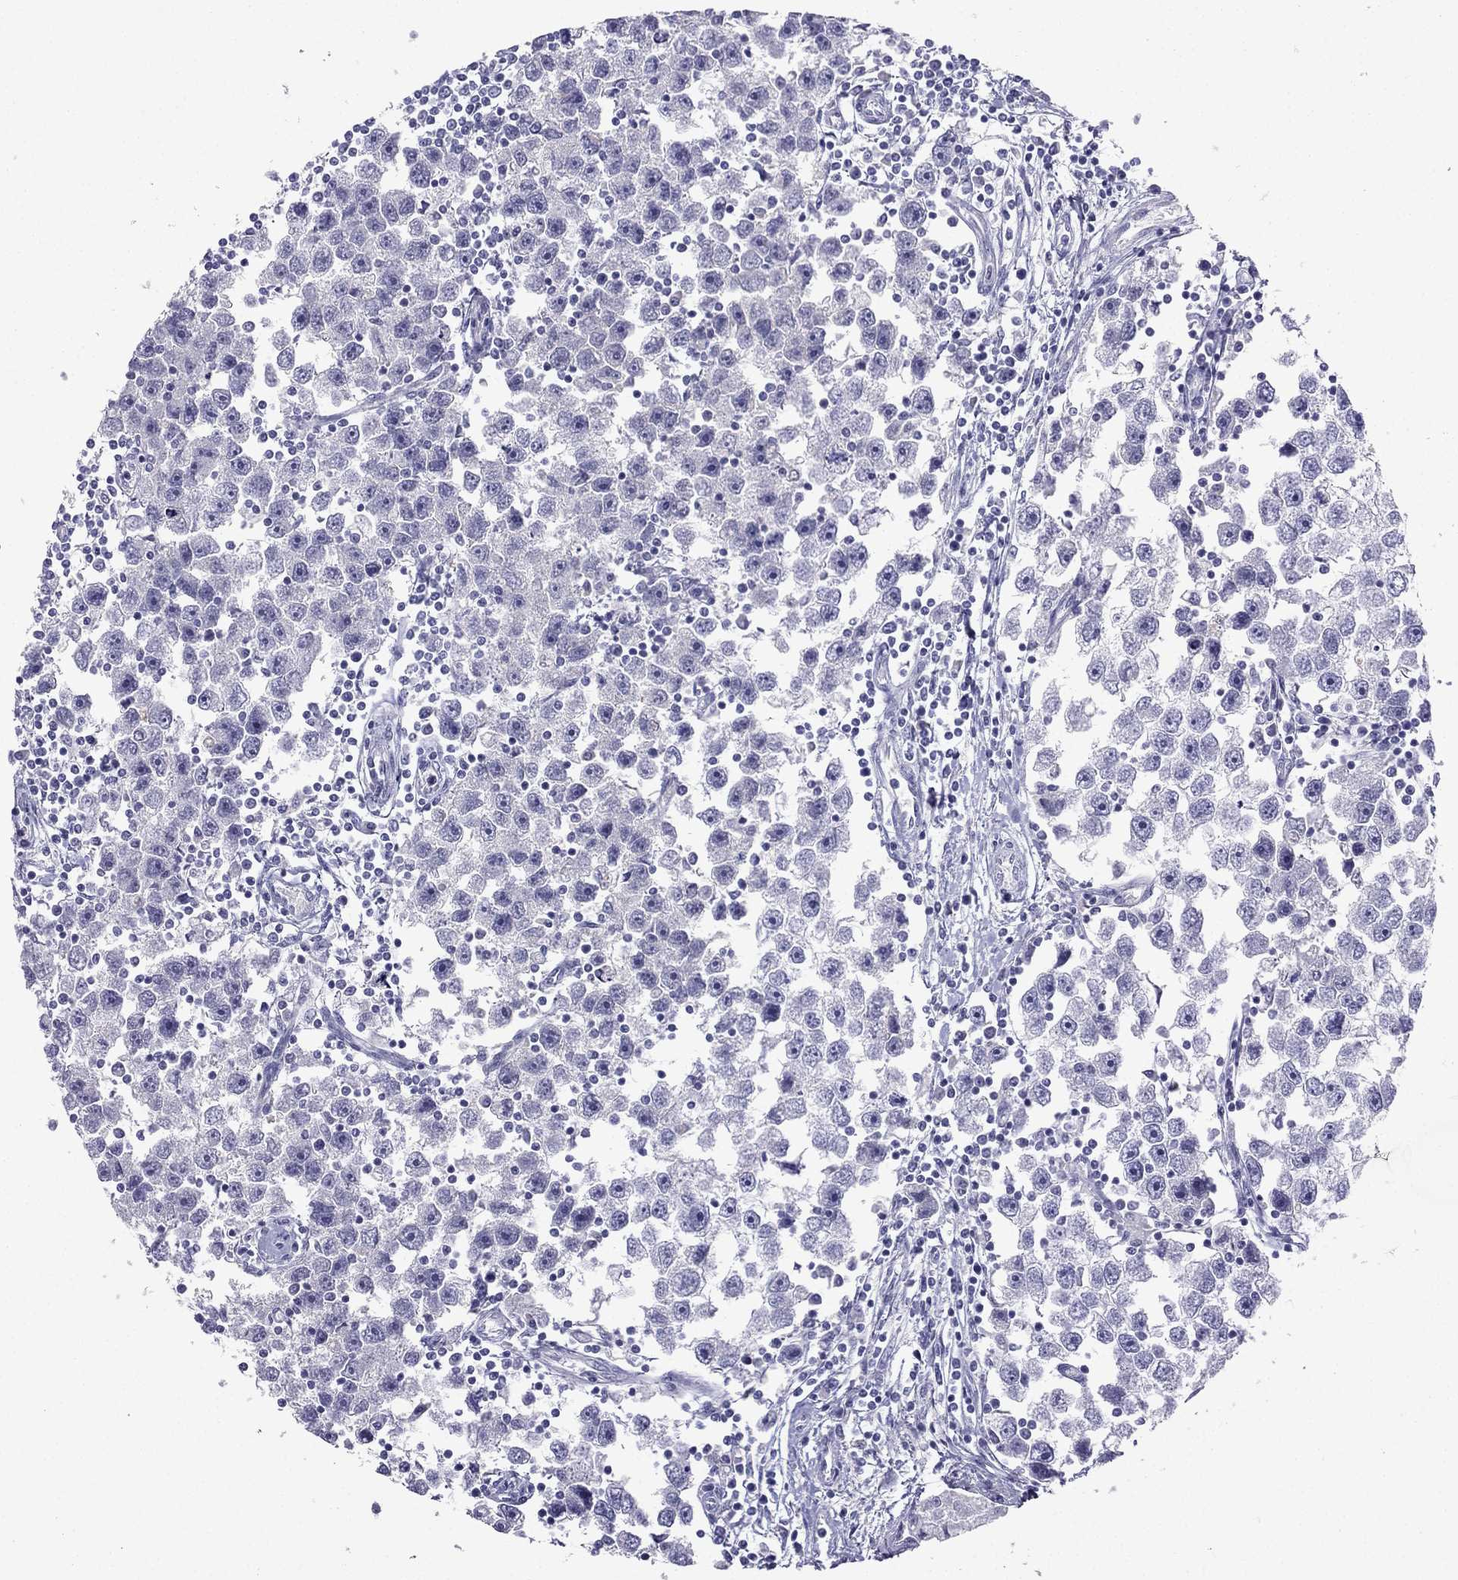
{"staining": {"intensity": "negative", "quantity": "none", "location": "none"}, "tissue": "testis cancer", "cell_type": "Tumor cells", "image_type": "cancer", "snomed": [{"axis": "morphology", "description": "Seminoma, NOS"}, {"axis": "topography", "description": "Testis"}], "caption": "Testis cancer (seminoma) was stained to show a protein in brown. There is no significant positivity in tumor cells.", "gene": "NPTX1", "patient": {"sex": "male", "age": 30}}